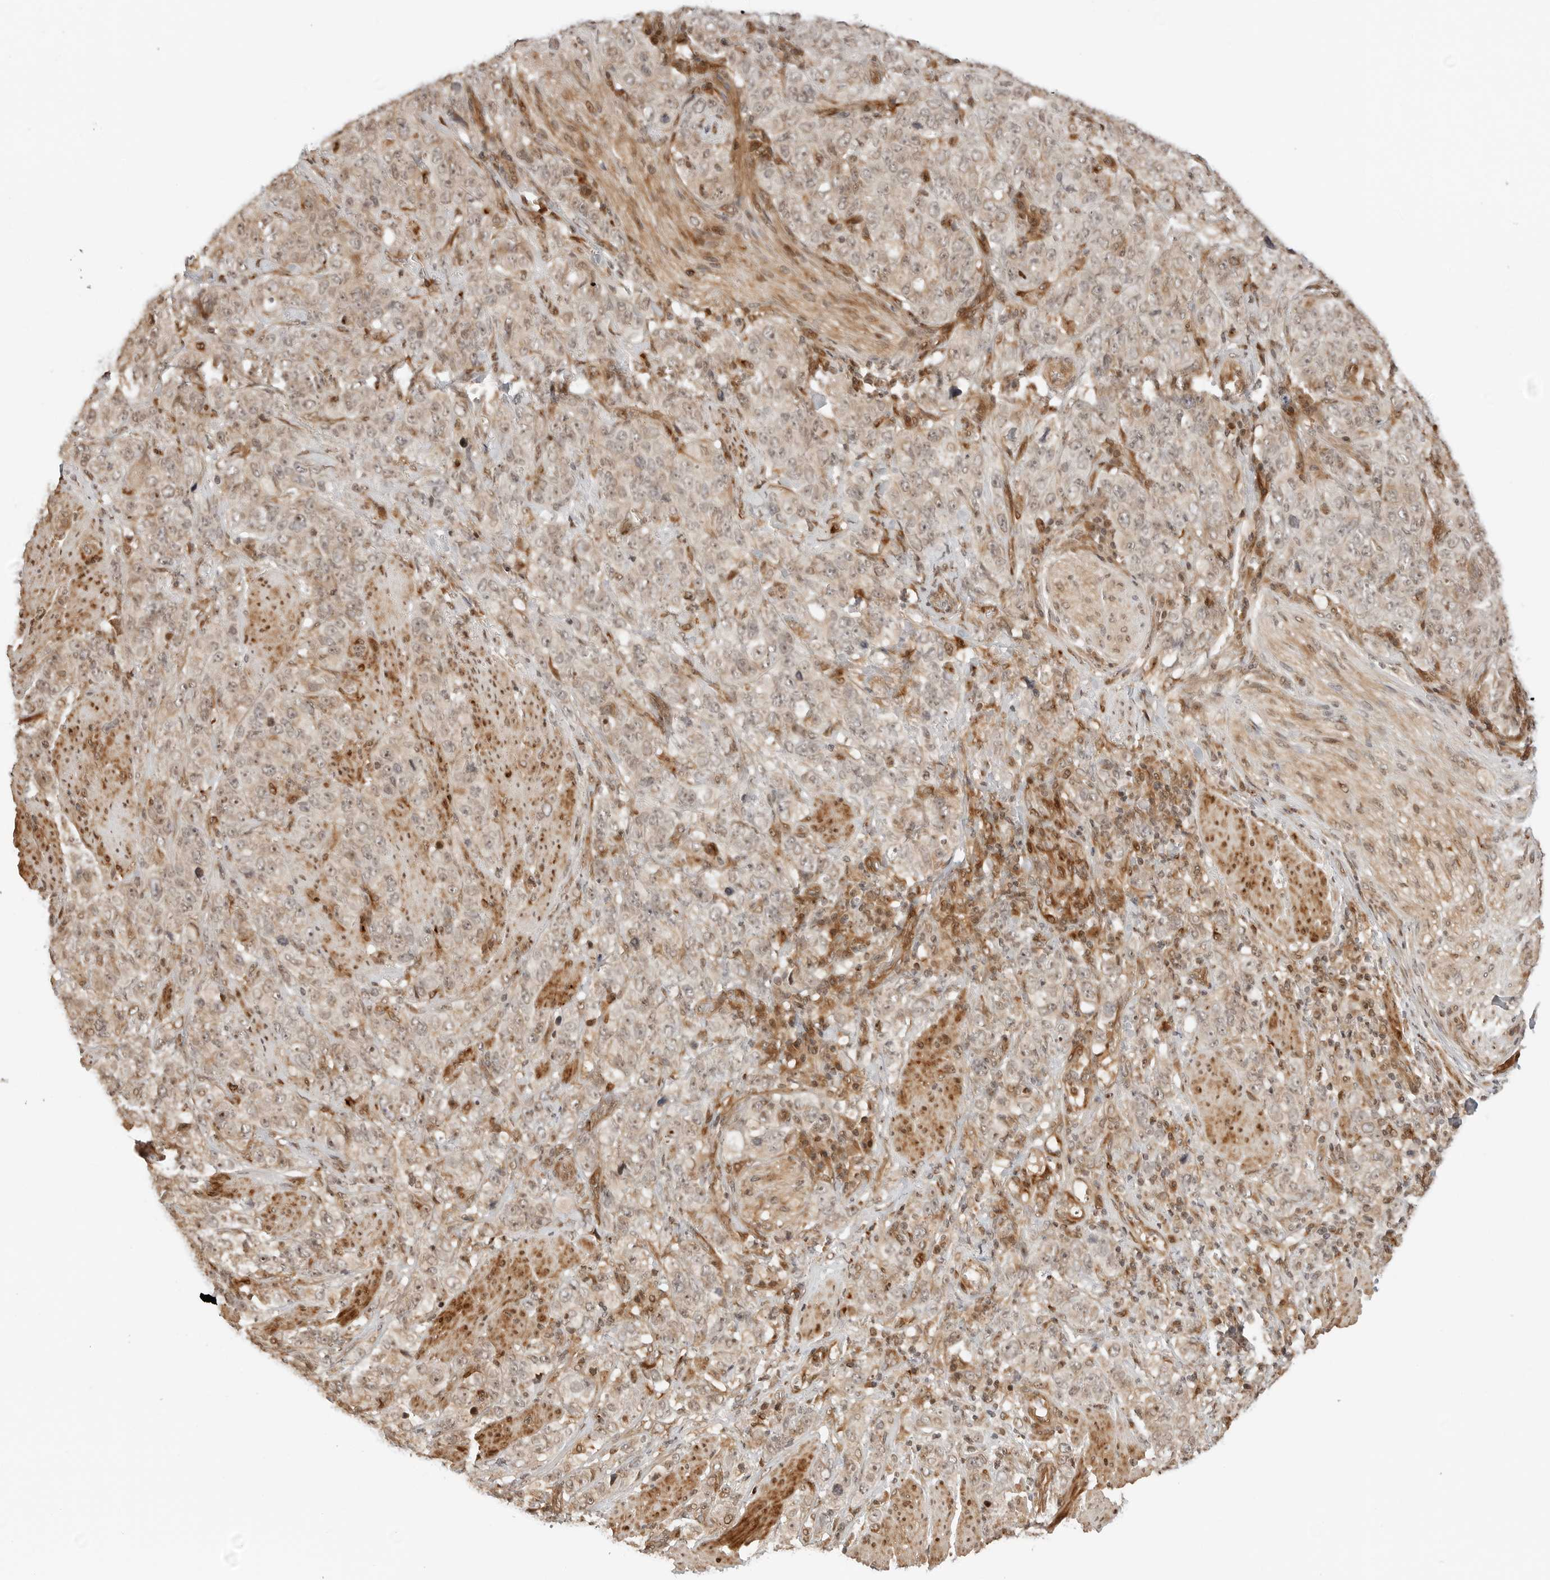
{"staining": {"intensity": "weak", "quantity": ">75%", "location": "nuclear"}, "tissue": "stomach cancer", "cell_type": "Tumor cells", "image_type": "cancer", "snomed": [{"axis": "morphology", "description": "Adenocarcinoma, NOS"}, {"axis": "topography", "description": "Stomach"}], "caption": "Immunohistochemistry (IHC) (DAB) staining of human stomach adenocarcinoma demonstrates weak nuclear protein staining in about >75% of tumor cells.", "gene": "GEM", "patient": {"sex": "male", "age": 48}}